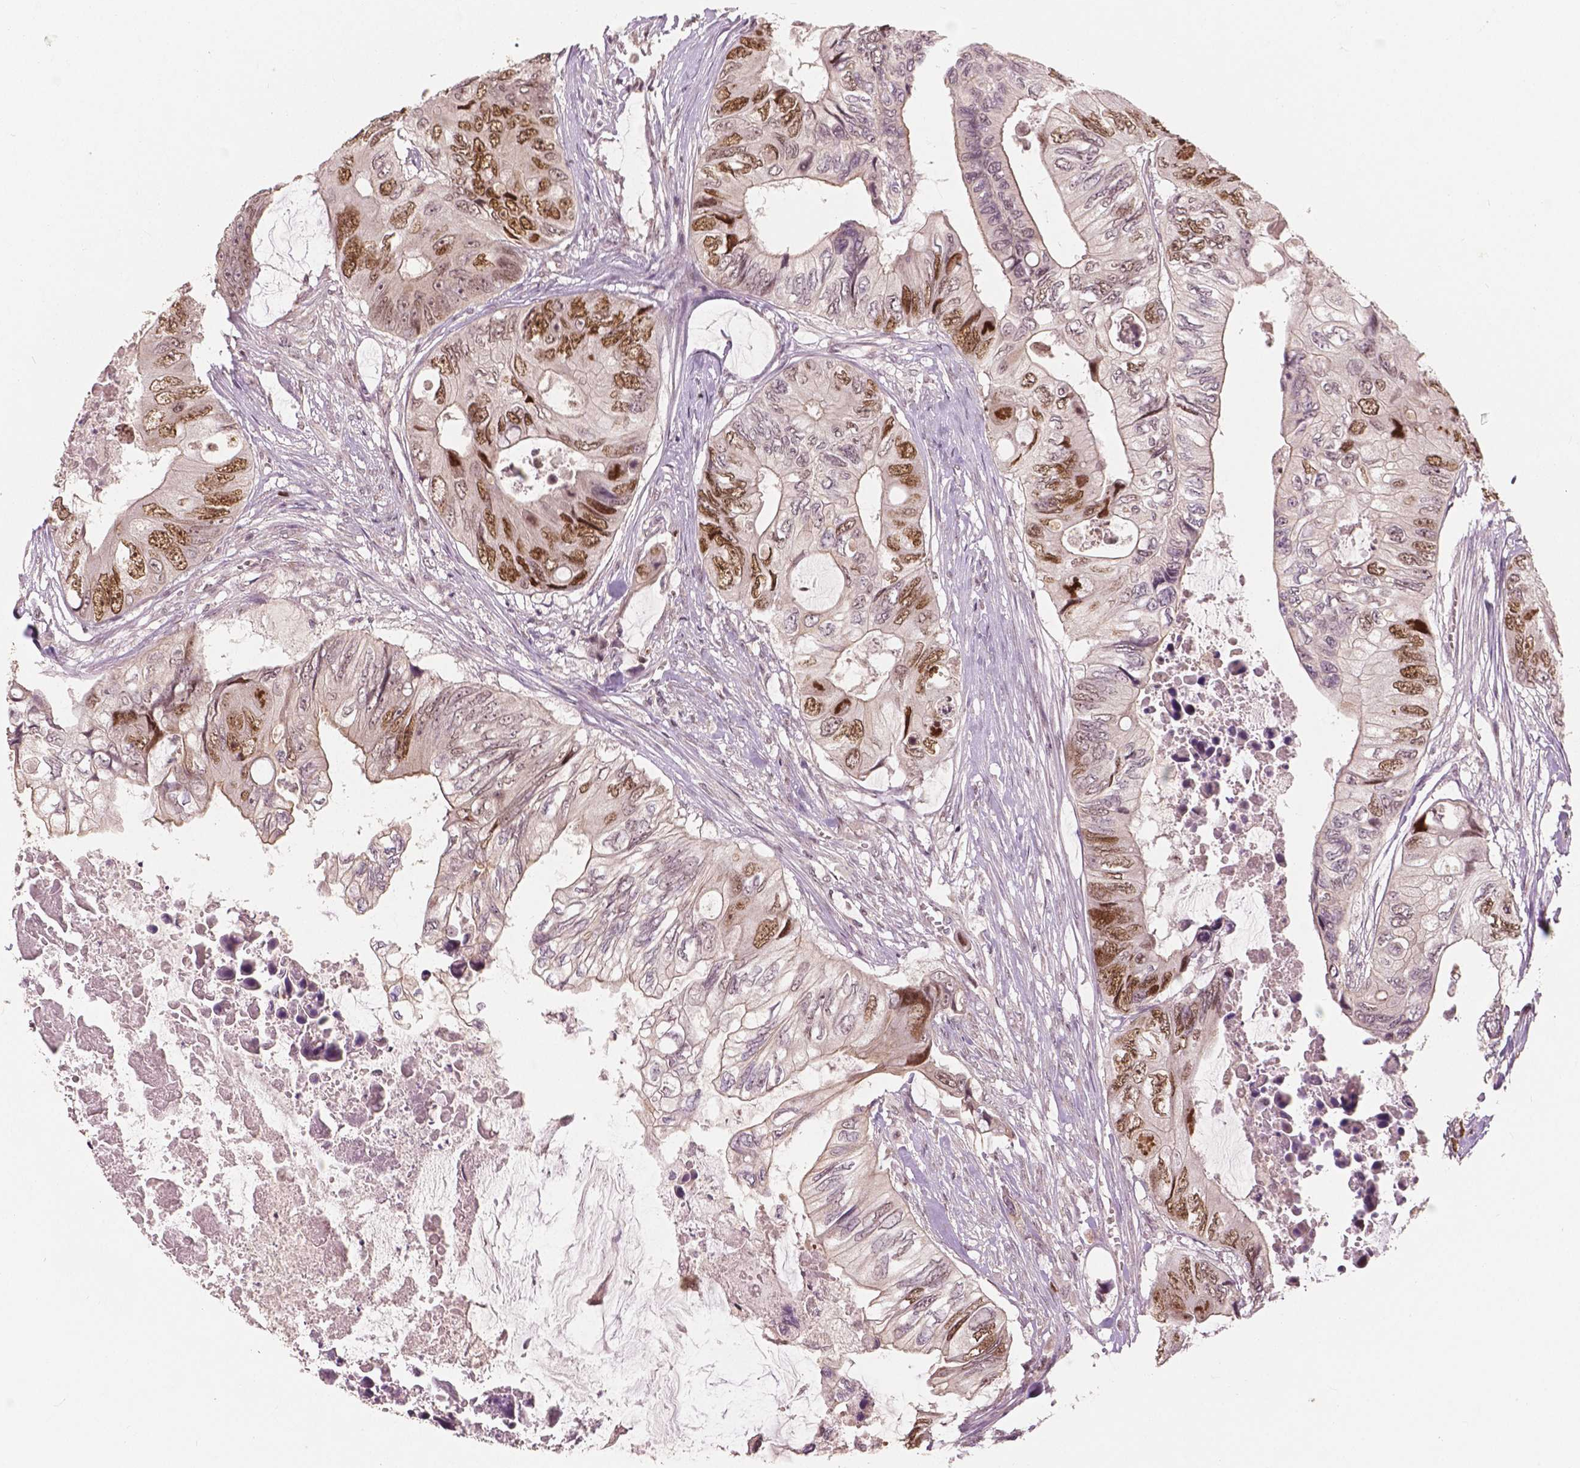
{"staining": {"intensity": "moderate", "quantity": "25%-75%", "location": "cytoplasmic/membranous"}, "tissue": "colorectal cancer", "cell_type": "Tumor cells", "image_type": "cancer", "snomed": [{"axis": "morphology", "description": "Adenocarcinoma, NOS"}, {"axis": "topography", "description": "Rectum"}], "caption": "Human colorectal cancer stained with a brown dye reveals moderate cytoplasmic/membranous positive expression in about 25%-75% of tumor cells.", "gene": "NSD2", "patient": {"sex": "male", "age": 63}}